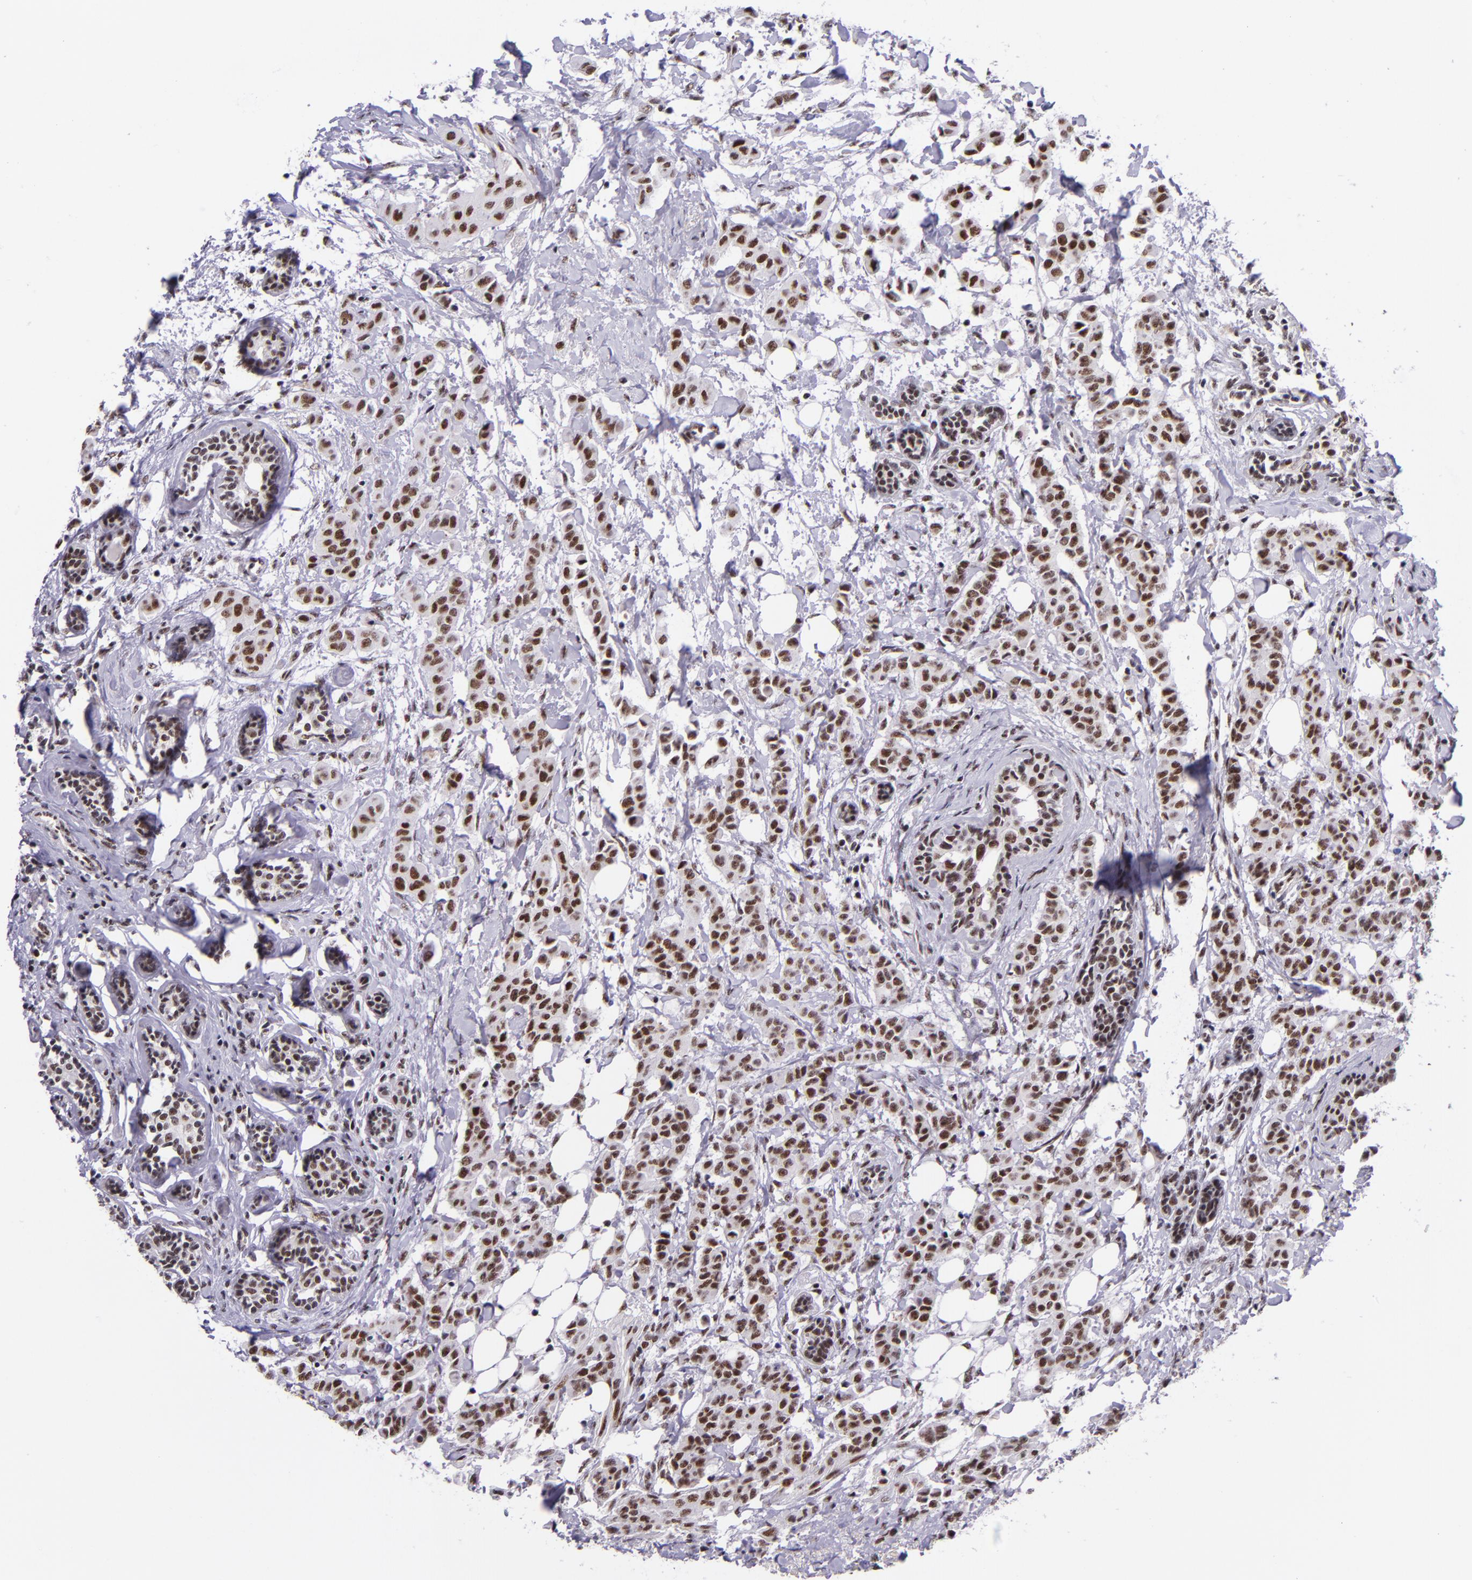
{"staining": {"intensity": "strong", "quantity": ">75%", "location": "nuclear"}, "tissue": "breast cancer", "cell_type": "Tumor cells", "image_type": "cancer", "snomed": [{"axis": "morphology", "description": "Duct carcinoma"}, {"axis": "topography", "description": "Breast"}], "caption": "Breast cancer (invasive ductal carcinoma) was stained to show a protein in brown. There is high levels of strong nuclear positivity in about >75% of tumor cells. (Stains: DAB (3,3'-diaminobenzidine) in brown, nuclei in blue, Microscopy: brightfield microscopy at high magnification).", "gene": "GPKOW", "patient": {"sex": "female", "age": 40}}